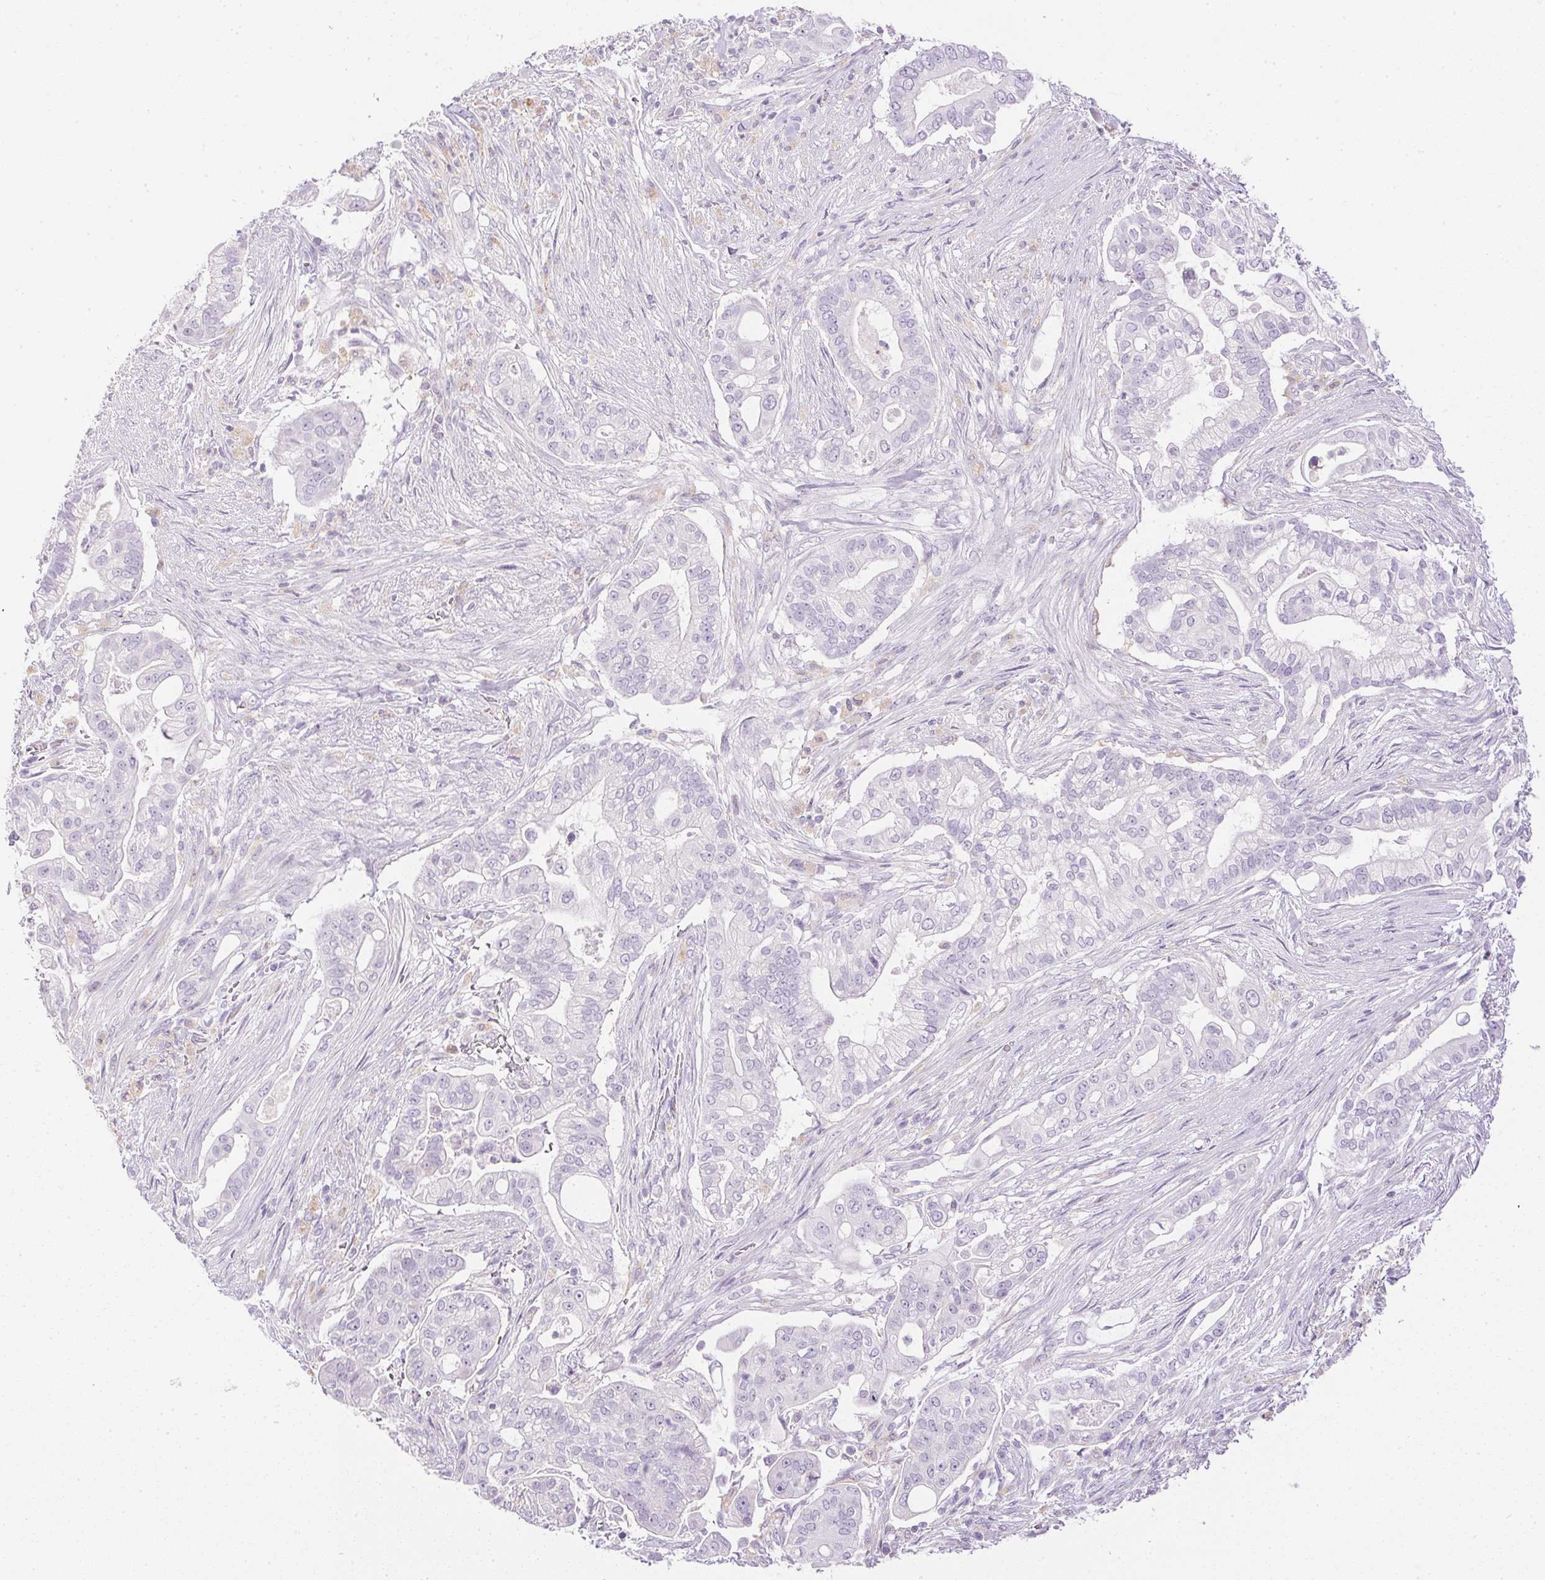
{"staining": {"intensity": "negative", "quantity": "none", "location": "none"}, "tissue": "pancreatic cancer", "cell_type": "Tumor cells", "image_type": "cancer", "snomed": [{"axis": "morphology", "description": "Adenocarcinoma, NOS"}, {"axis": "topography", "description": "Pancreas"}], "caption": "This is an IHC image of human pancreatic adenocarcinoma. There is no expression in tumor cells.", "gene": "ATP6V1G3", "patient": {"sex": "female", "age": 69}}